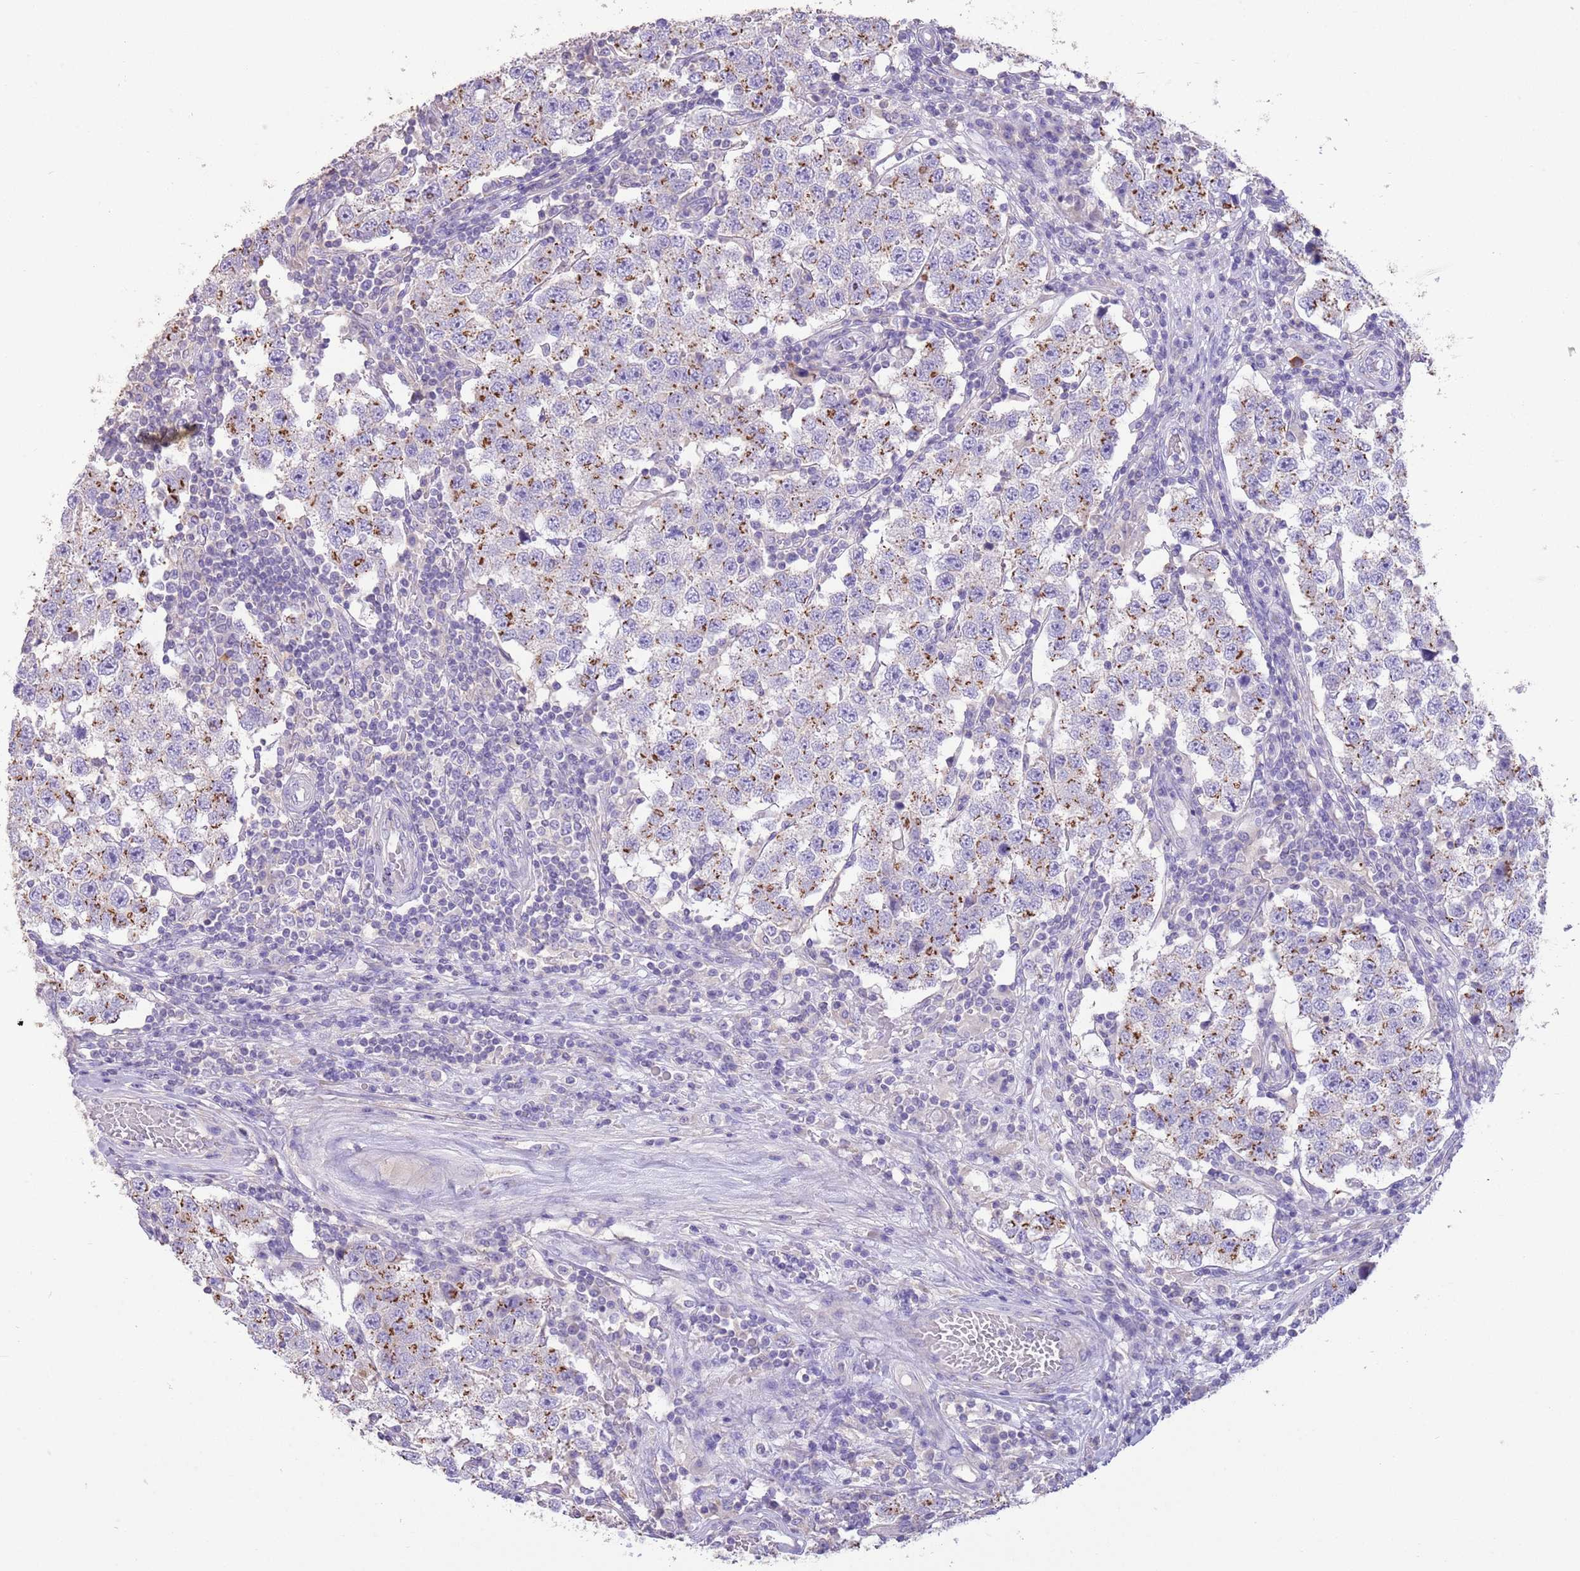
{"staining": {"intensity": "moderate", "quantity": "<25%", "location": "cytoplasmic/membranous"}, "tissue": "testis cancer", "cell_type": "Tumor cells", "image_type": "cancer", "snomed": [{"axis": "morphology", "description": "Seminoma, NOS"}, {"axis": "topography", "description": "Testis"}], "caption": "This histopathology image shows IHC staining of testis cancer (seminoma), with low moderate cytoplasmic/membranous positivity in about <25% of tumor cells.", "gene": "SFTPA1", "patient": {"sex": "male", "age": 34}}